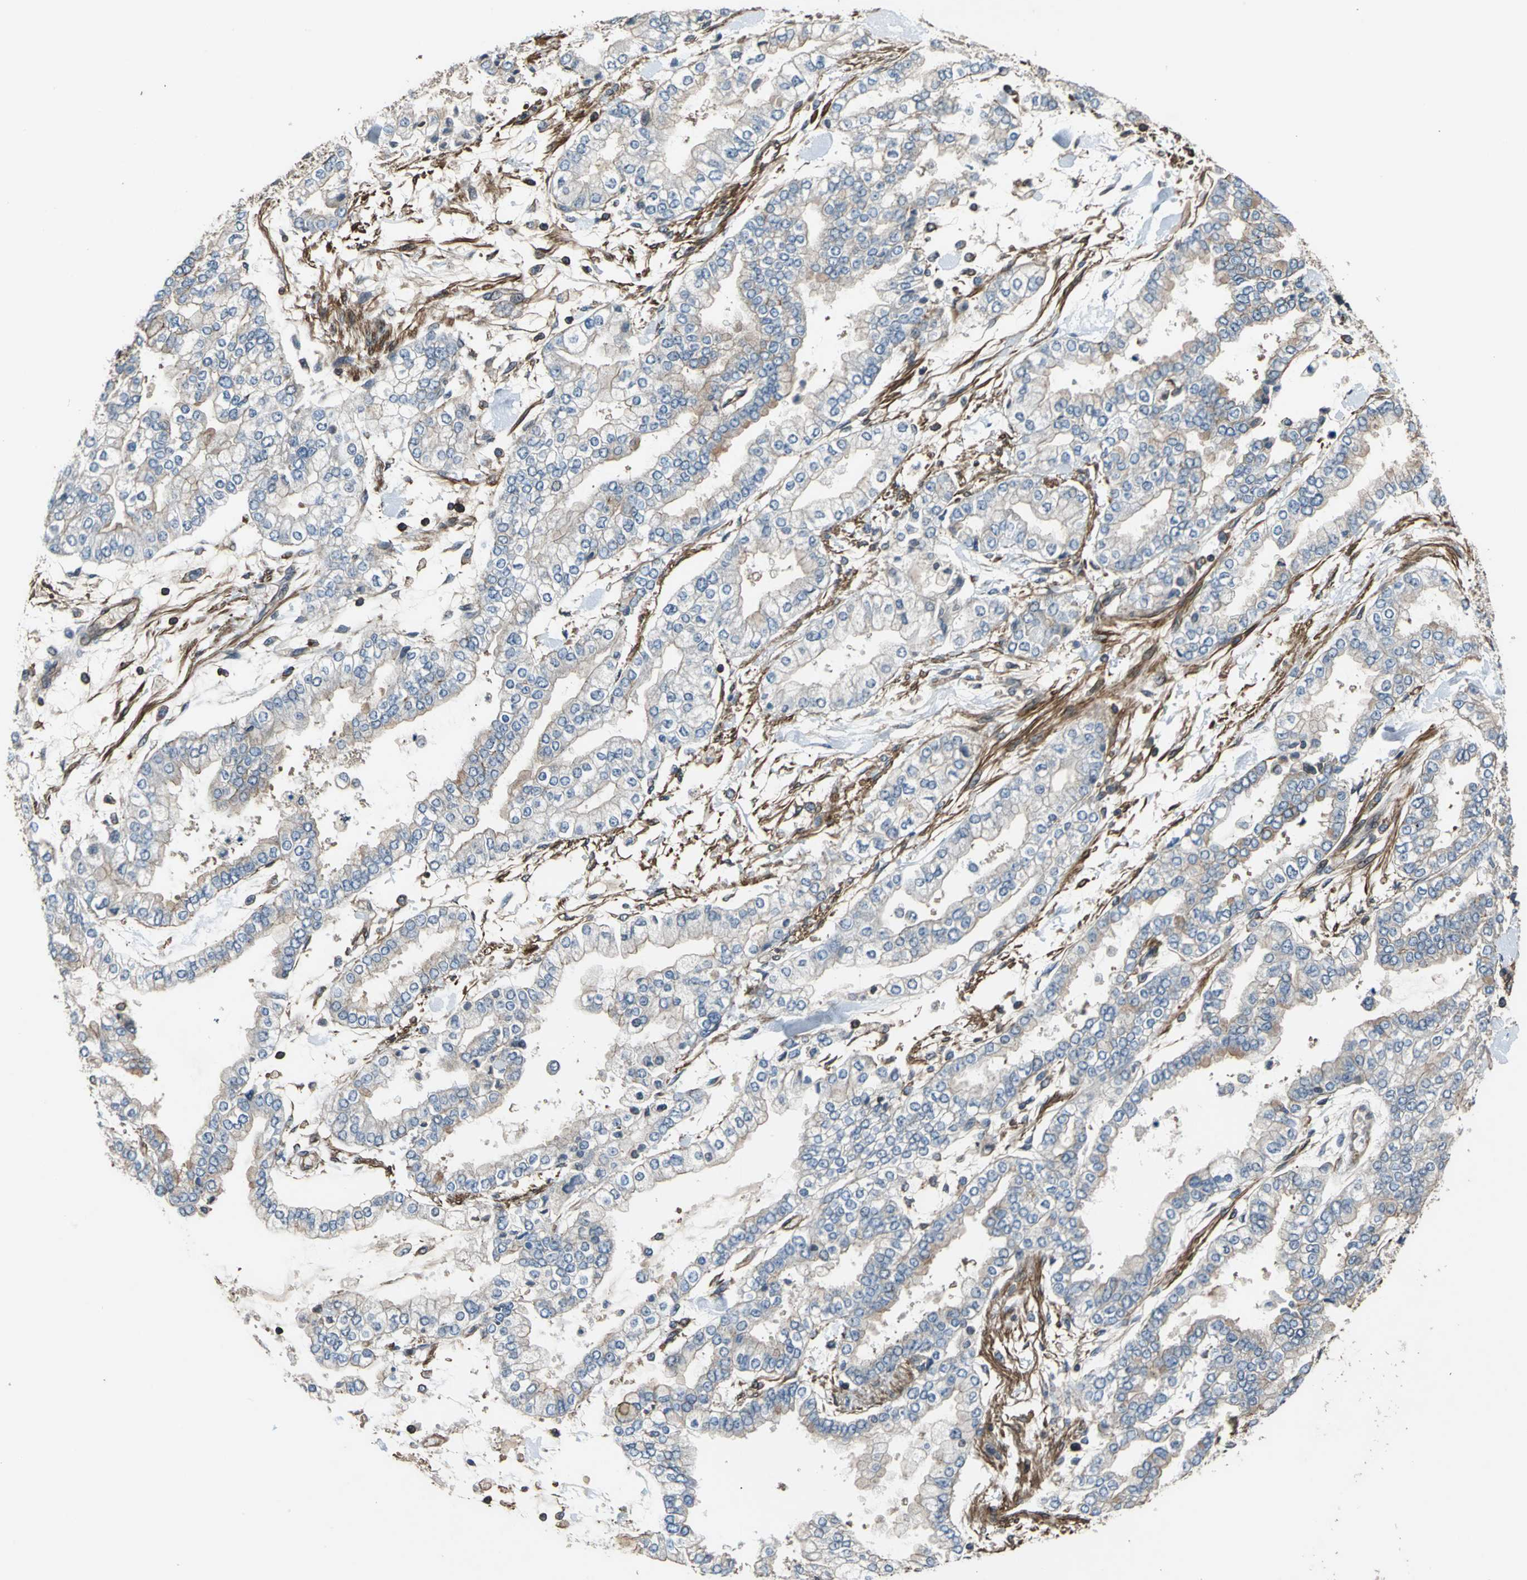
{"staining": {"intensity": "moderate", "quantity": "25%-75%", "location": "cytoplasmic/membranous"}, "tissue": "stomach cancer", "cell_type": "Tumor cells", "image_type": "cancer", "snomed": [{"axis": "morphology", "description": "Normal tissue, NOS"}, {"axis": "morphology", "description": "Adenocarcinoma, NOS"}, {"axis": "topography", "description": "Stomach, upper"}, {"axis": "topography", "description": "Stomach"}], "caption": "Protein expression analysis of human stomach adenocarcinoma reveals moderate cytoplasmic/membranous staining in approximately 25%-75% of tumor cells.", "gene": "PARVA", "patient": {"sex": "male", "age": 76}}